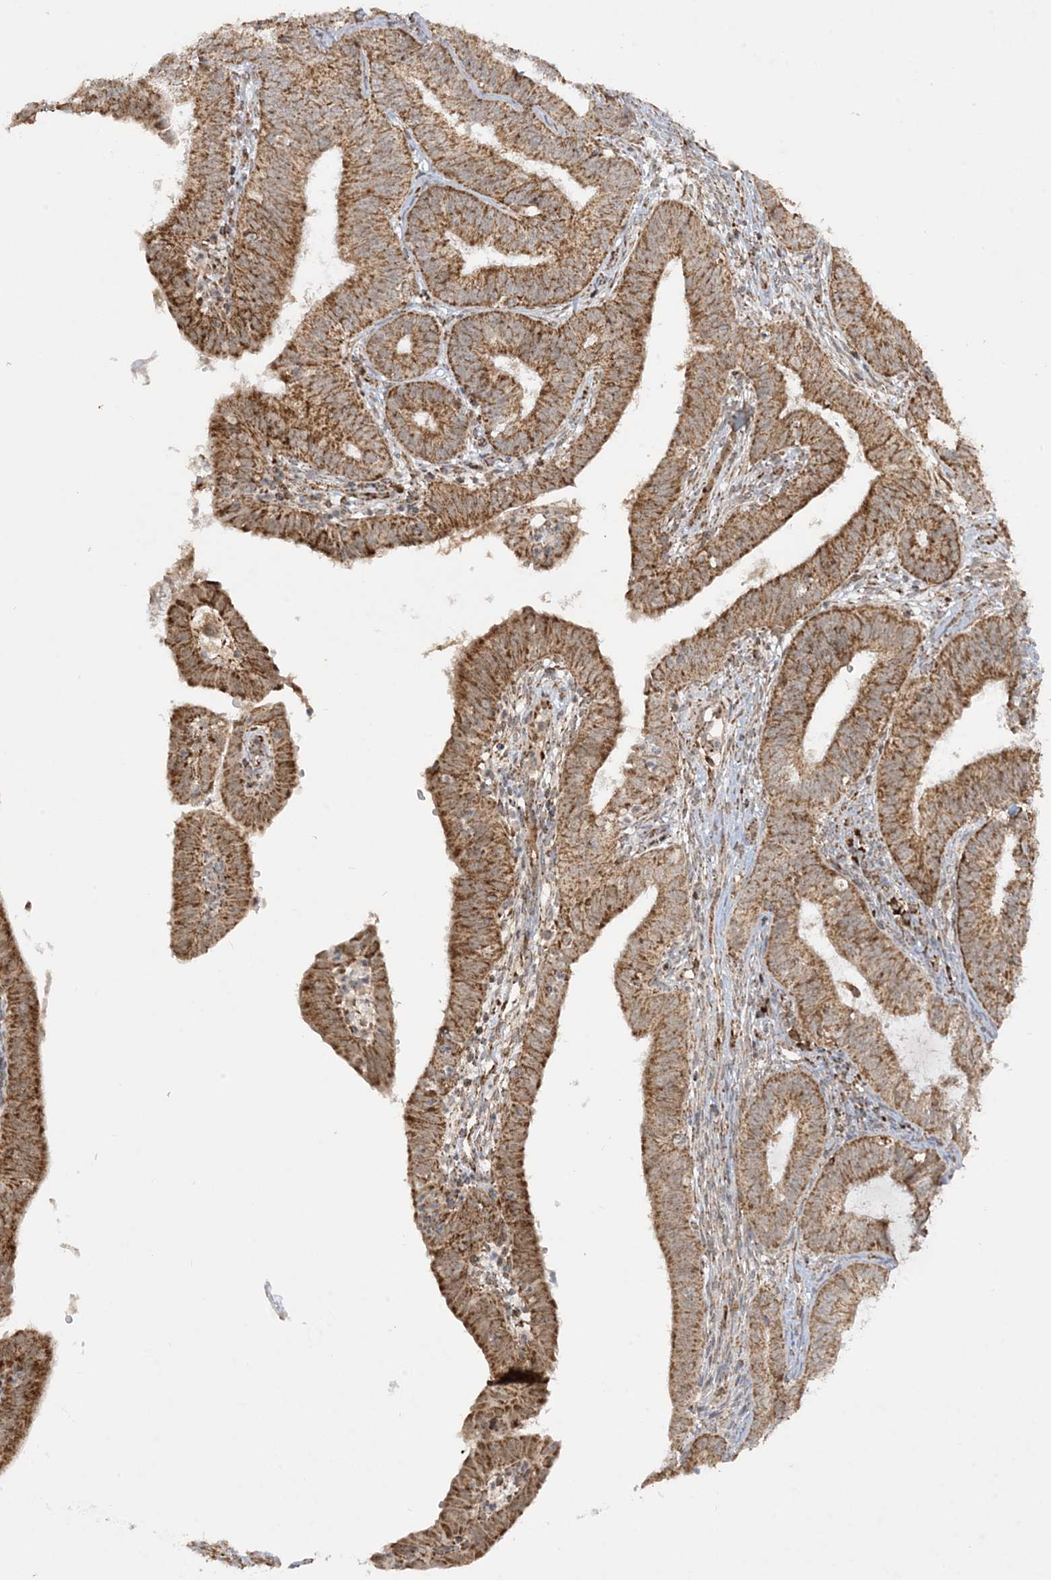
{"staining": {"intensity": "strong", "quantity": ">75%", "location": "cytoplasmic/membranous"}, "tissue": "endometrial cancer", "cell_type": "Tumor cells", "image_type": "cancer", "snomed": [{"axis": "morphology", "description": "Adenocarcinoma, NOS"}, {"axis": "topography", "description": "Endometrium"}], "caption": "About >75% of tumor cells in endometrial cancer (adenocarcinoma) reveal strong cytoplasmic/membranous protein positivity as visualized by brown immunohistochemical staining.", "gene": "NDUFAF3", "patient": {"sex": "female", "age": 51}}